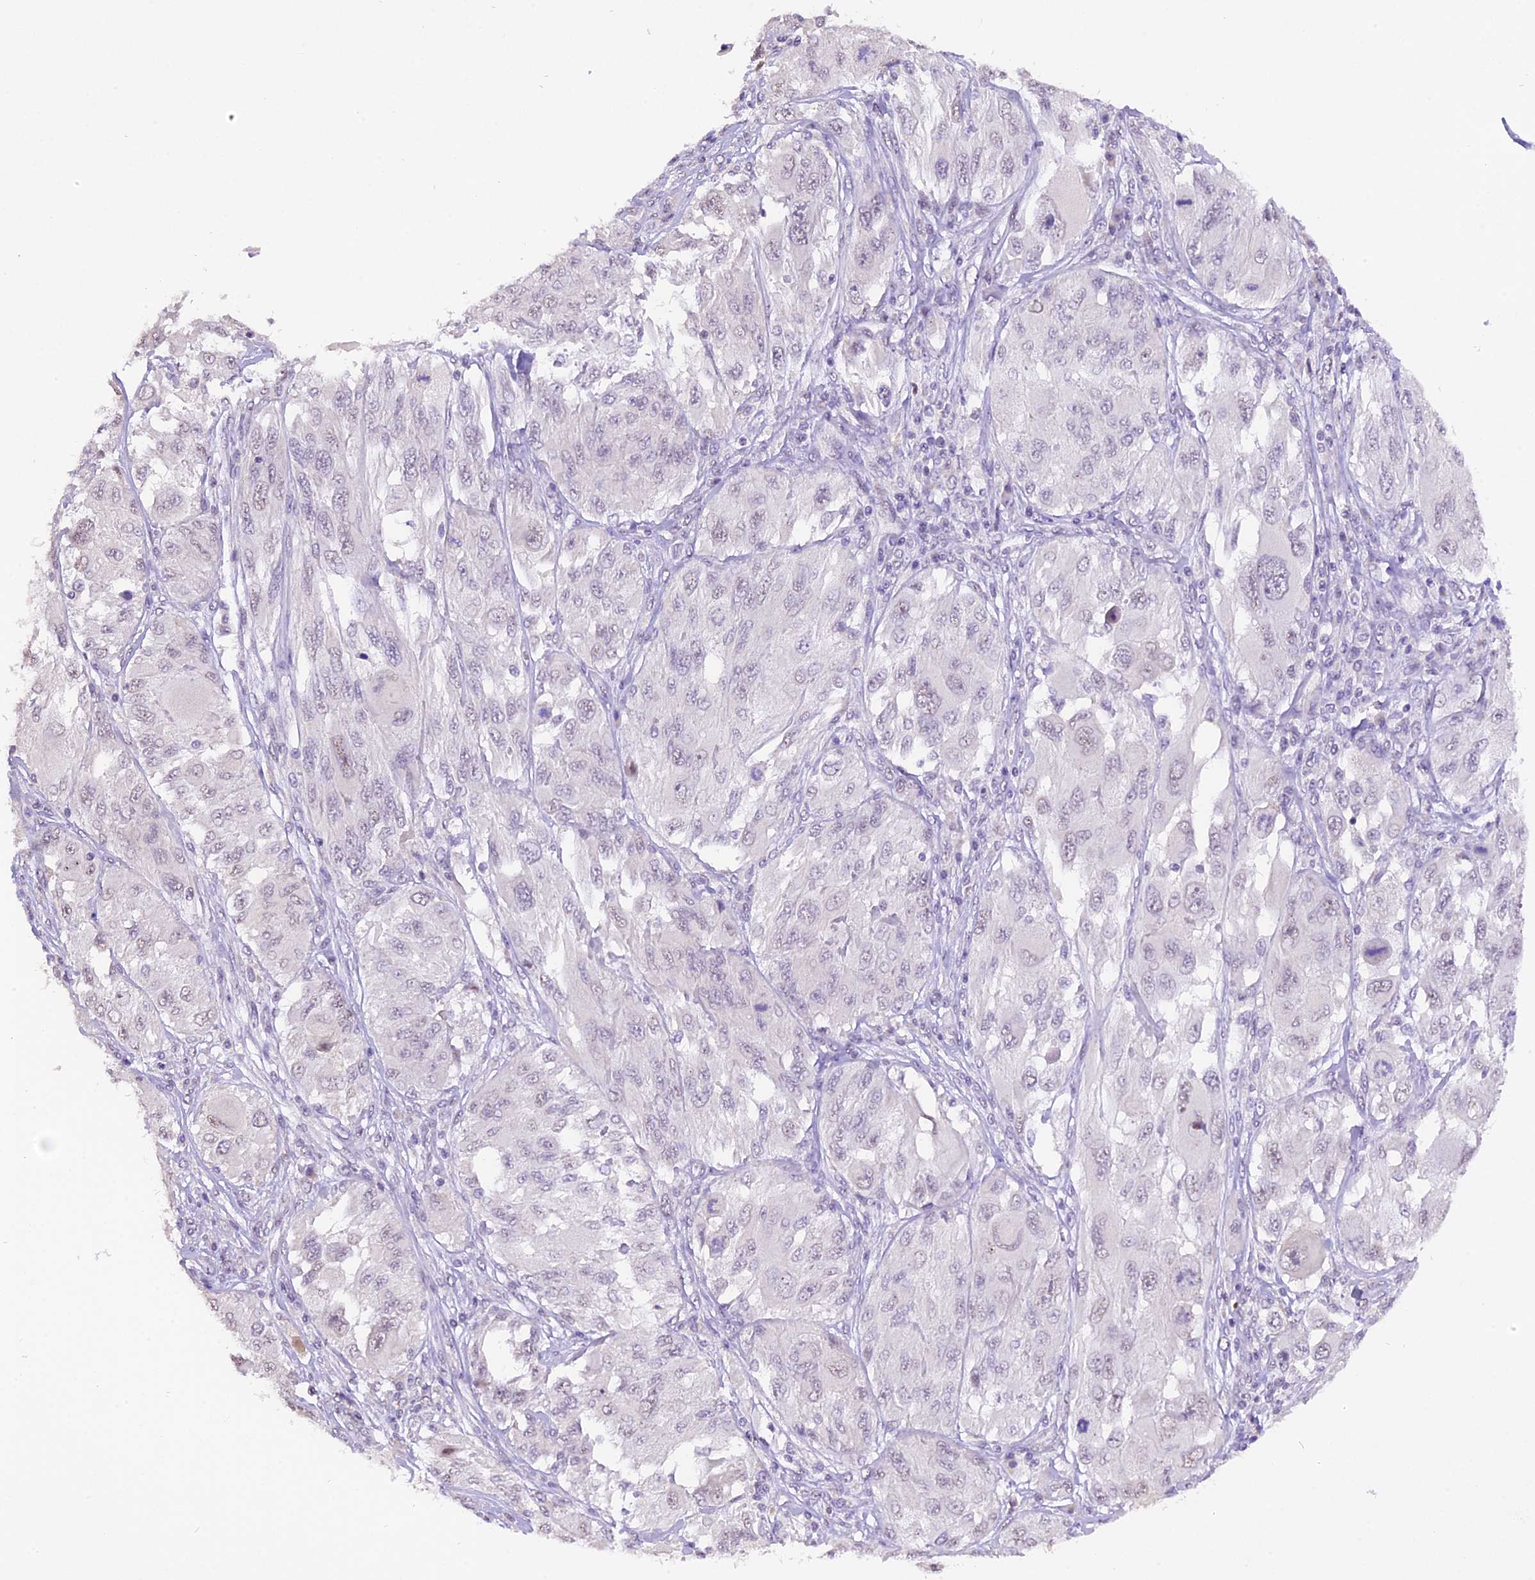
{"staining": {"intensity": "negative", "quantity": "none", "location": "none"}, "tissue": "melanoma", "cell_type": "Tumor cells", "image_type": "cancer", "snomed": [{"axis": "morphology", "description": "Malignant melanoma, NOS"}, {"axis": "topography", "description": "Skin"}], "caption": "Immunohistochemistry histopathology image of neoplastic tissue: human melanoma stained with DAB (3,3'-diaminobenzidine) exhibits no significant protein positivity in tumor cells.", "gene": "AHSP", "patient": {"sex": "female", "age": 91}}